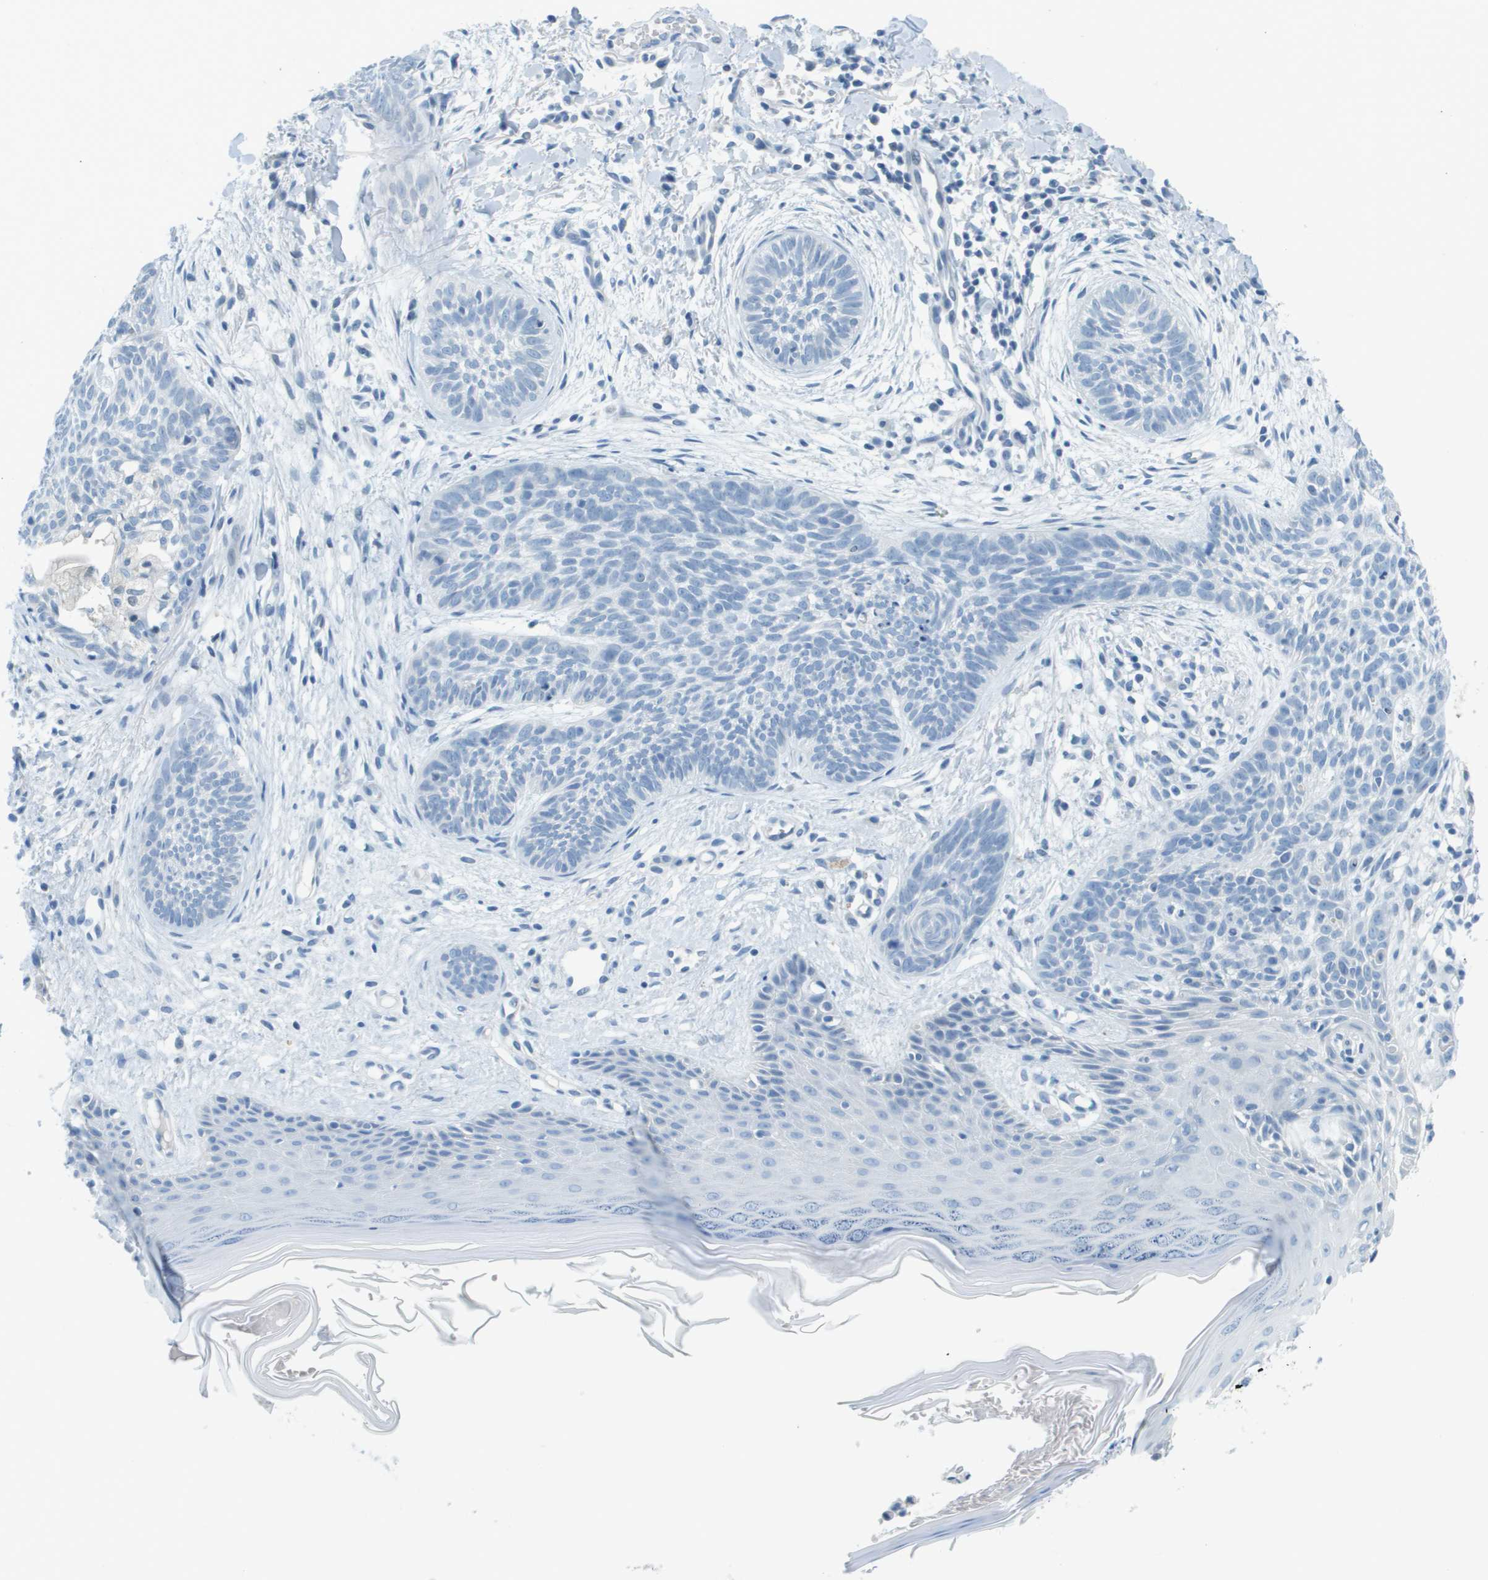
{"staining": {"intensity": "negative", "quantity": "none", "location": "none"}, "tissue": "skin cancer", "cell_type": "Tumor cells", "image_type": "cancer", "snomed": [{"axis": "morphology", "description": "Basal cell carcinoma"}, {"axis": "topography", "description": "Skin"}], "caption": "A histopathology image of skin cancer (basal cell carcinoma) stained for a protein displays no brown staining in tumor cells.", "gene": "CDHR2", "patient": {"sex": "female", "age": 59}}